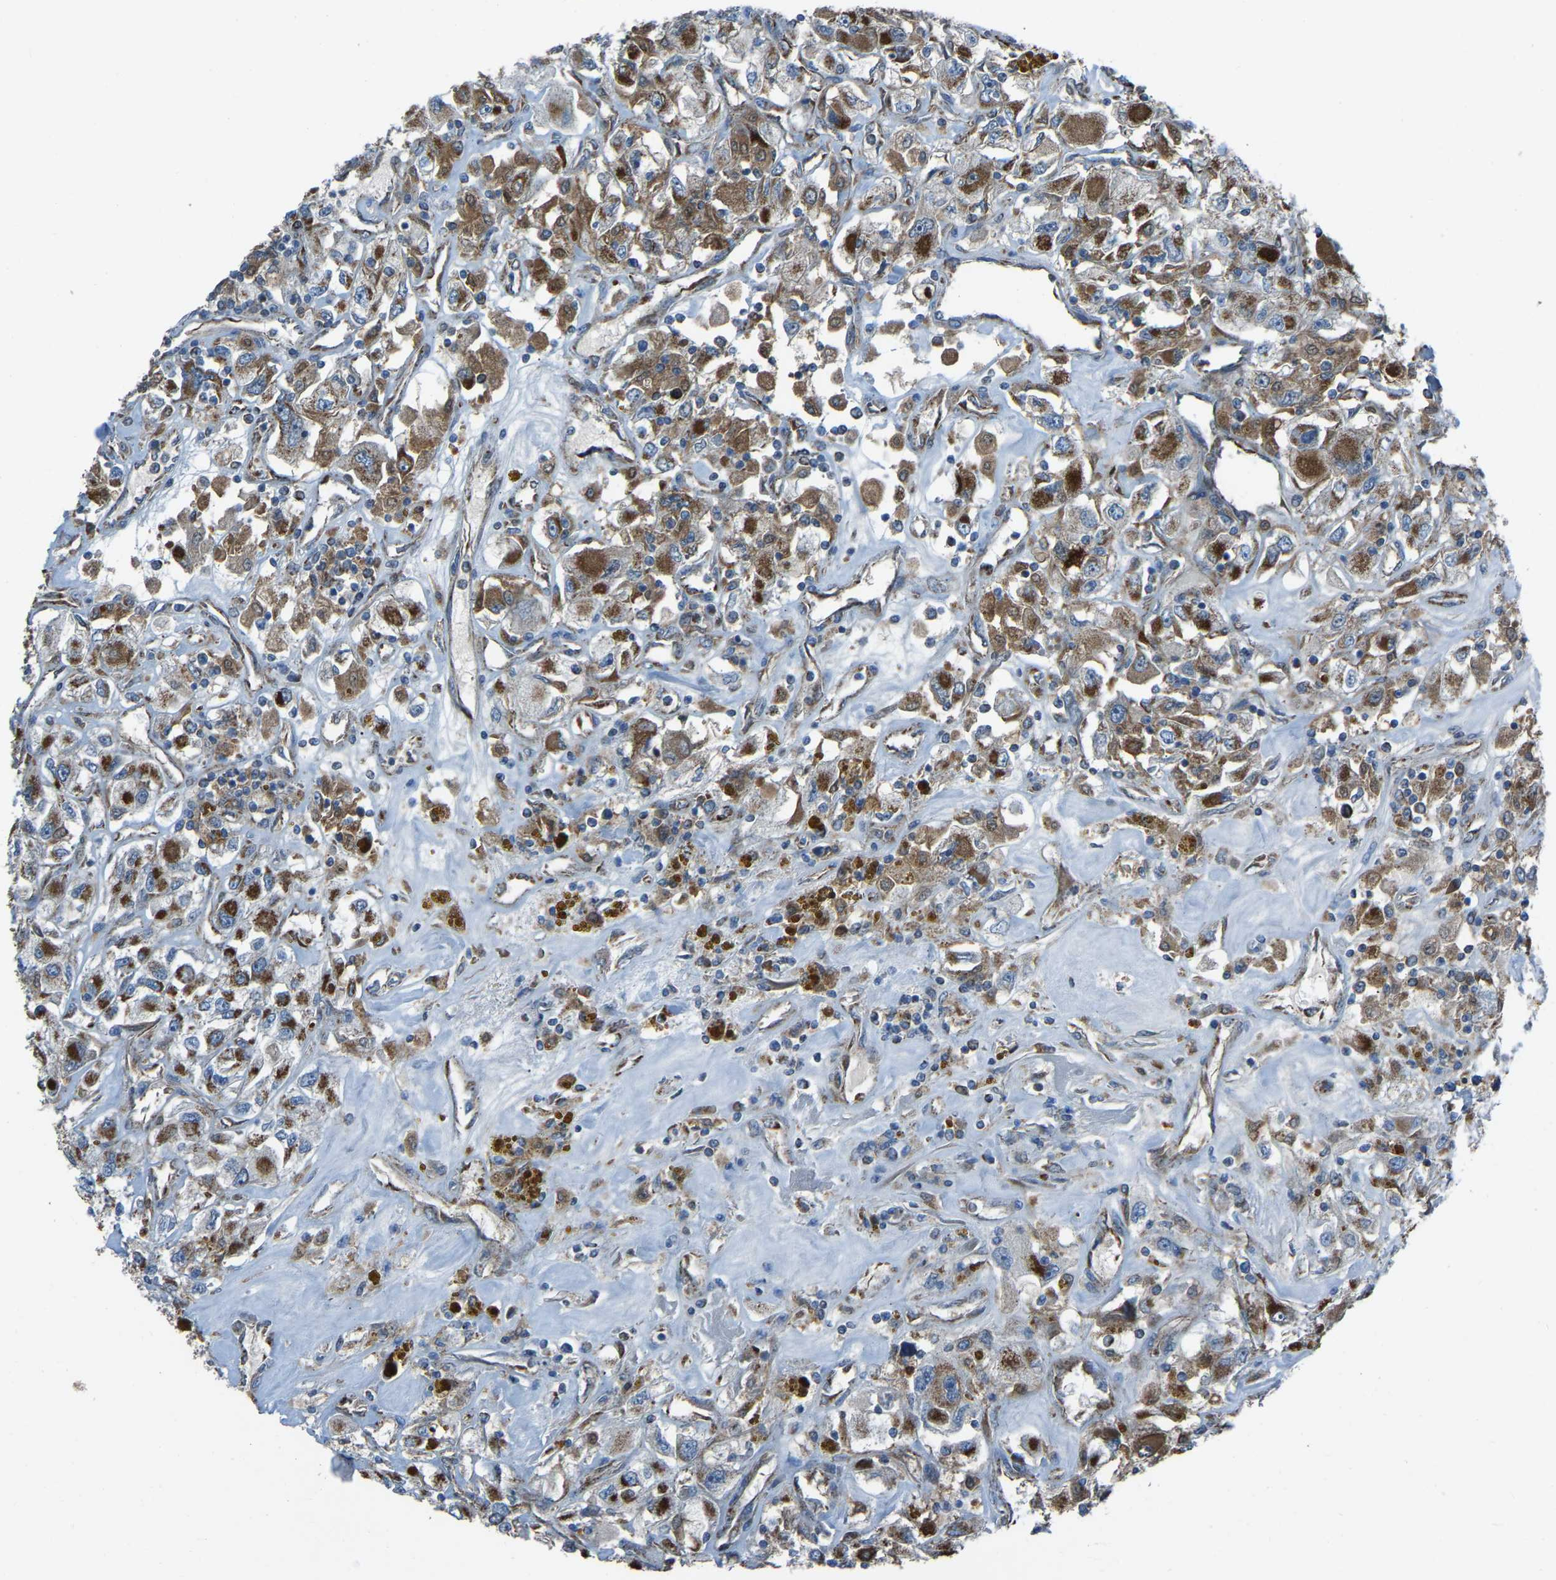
{"staining": {"intensity": "moderate", "quantity": "25%-75%", "location": "cytoplasmic/membranous"}, "tissue": "renal cancer", "cell_type": "Tumor cells", "image_type": "cancer", "snomed": [{"axis": "morphology", "description": "Adenocarcinoma, NOS"}, {"axis": "topography", "description": "Kidney"}], "caption": "This is an image of immunohistochemistry staining of renal adenocarcinoma, which shows moderate positivity in the cytoplasmic/membranous of tumor cells.", "gene": "AKR1A1", "patient": {"sex": "female", "age": 52}}